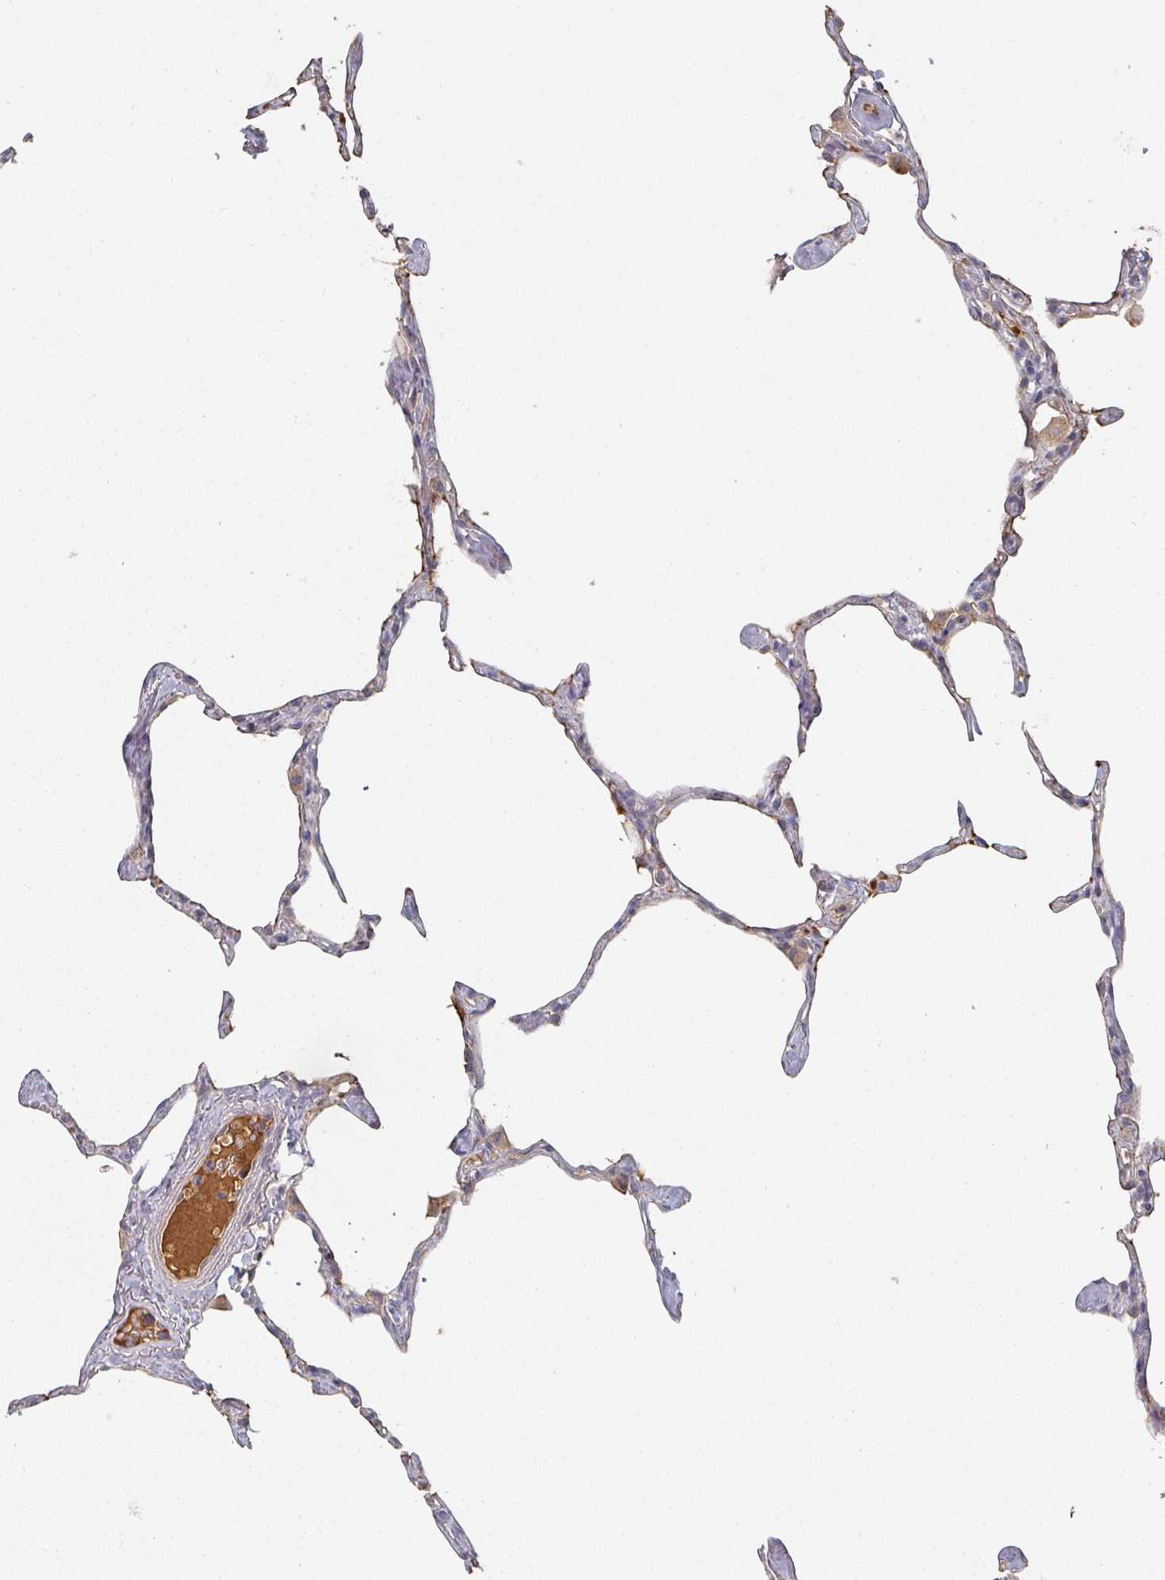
{"staining": {"intensity": "negative", "quantity": "none", "location": "none"}, "tissue": "lung", "cell_type": "Alveolar cells", "image_type": "normal", "snomed": [{"axis": "morphology", "description": "Normal tissue, NOS"}, {"axis": "topography", "description": "Lung"}], "caption": "Lung stained for a protein using IHC demonstrates no positivity alveolar cells.", "gene": "ENSG00000249773", "patient": {"sex": "male", "age": 65}}